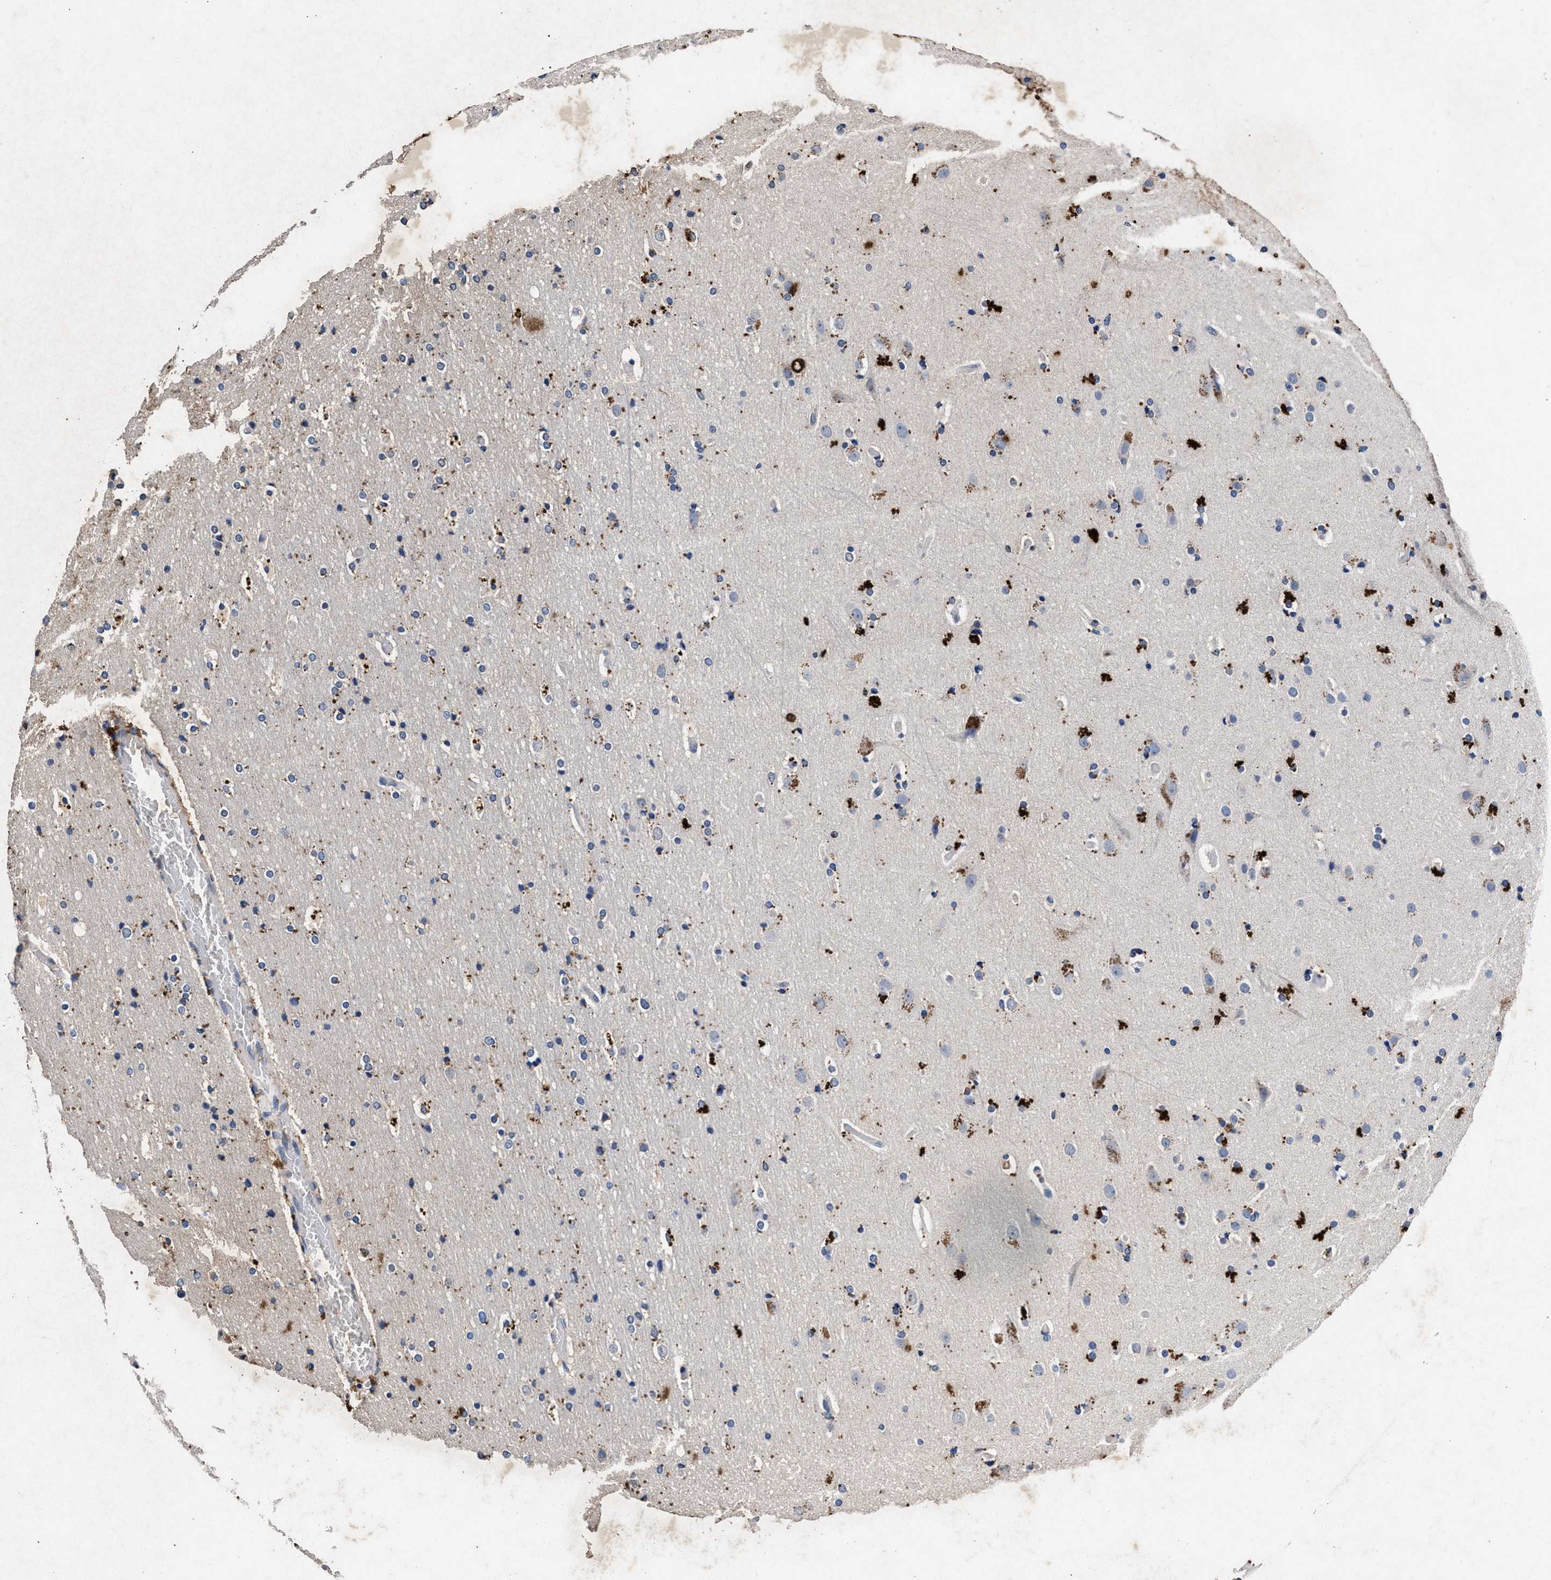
{"staining": {"intensity": "negative", "quantity": "none", "location": "none"}, "tissue": "cerebral cortex", "cell_type": "Endothelial cells", "image_type": "normal", "snomed": [{"axis": "morphology", "description": "Normal tissue, NOS"}, {"axis": "topography", "description": "Cerebral cortex"}], "caption": "The IHC histopathology image has no significant expression in endothelial cells of cerebral cortex.", "gene": "LTB4R2", "patient": {"sex": "male", "age": 57}}